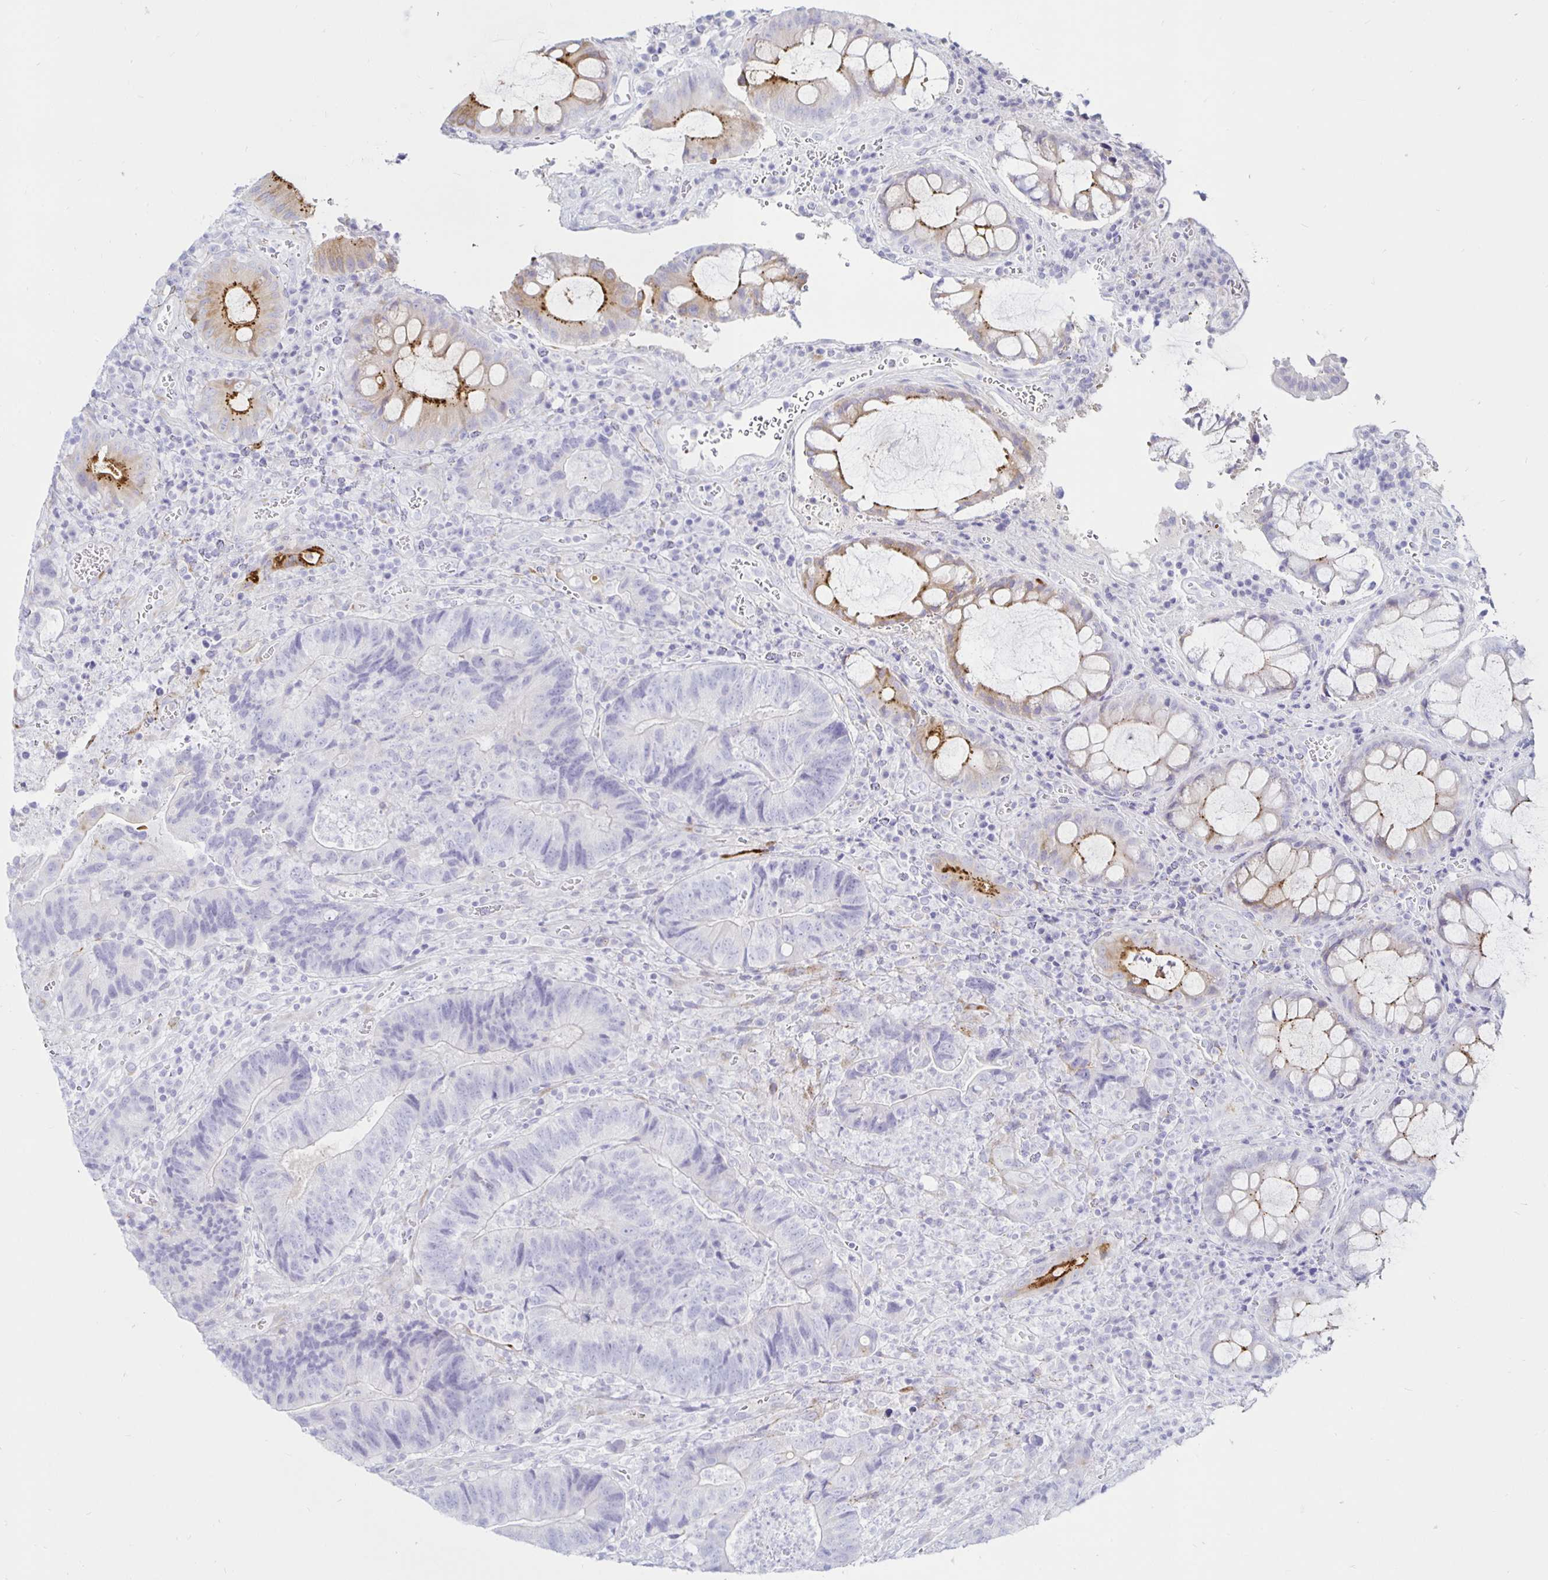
{"staining": {"intensity": "negative", "quantity": "none", "location": "none"}, "tissue": "colorectal cancer", "cell_type": "Tumor cells", "image_type": "cancer", "snomed": [{"axis": "morphology", "description": "Normal tissue, NOS"}, {"axis": "morphology", "description": "Adenocarcinoma, NOS"}, {"axis": "topography", "description": "Colon"}], "caption": "Tumor cells are negative for brown protein staining in colorectal cancer. The staining is performed using DAB (3,3'-diaminobenzidine) brown chromogen with nuclei counter-stained in using hematoxylin.", "gene": "TIMP1", "patient": {"sex": "female", "age": 48}}